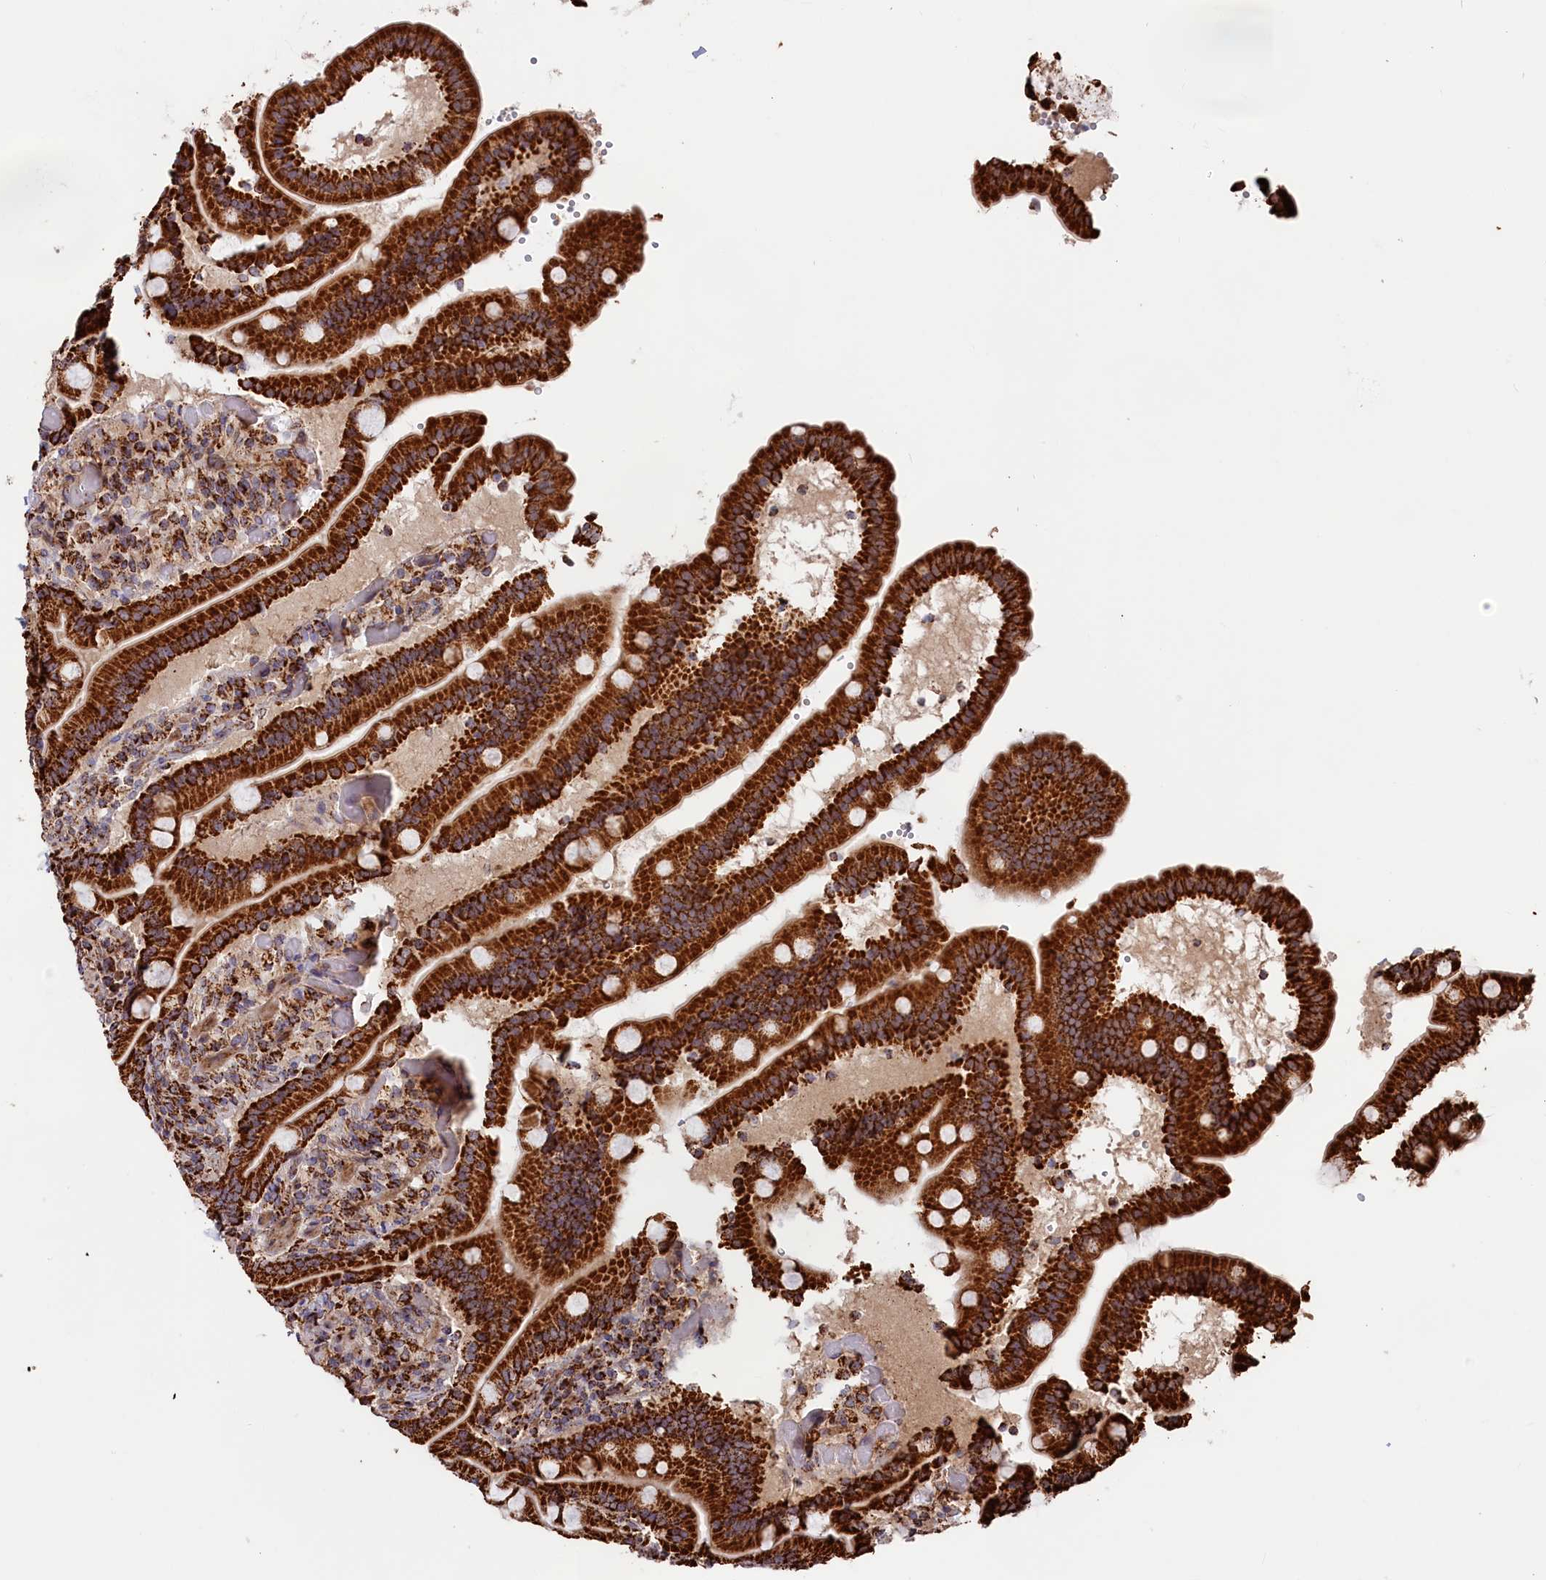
{"staining": {"intensity": "strong", "quantity": ">75%", "location": "cytoplasmic/membranous"}, "tissue": "duodenum", "cell_type": "Glandular cells", "image_type": "normal", "snomed": [{"axis": "morphology", "description": "Normal tissue, NOS"}, {"axis": "topography", "description": "Duodenum"}], "caption": "IHC staining of normal duodenum, which shows high levels of strong cytoplasmic/membranous staining in approximately >75% of glandular cells indicating strong cytoplasmic/membranous protein expression. The staining was performed using DAB (3,3'-diaminobenzidine) (brown) for protein detection and nuclei were counterstained in hematoxylin (blue).", "gene": "MACROD1", "patient": {"sex": "female", "age": 62}}